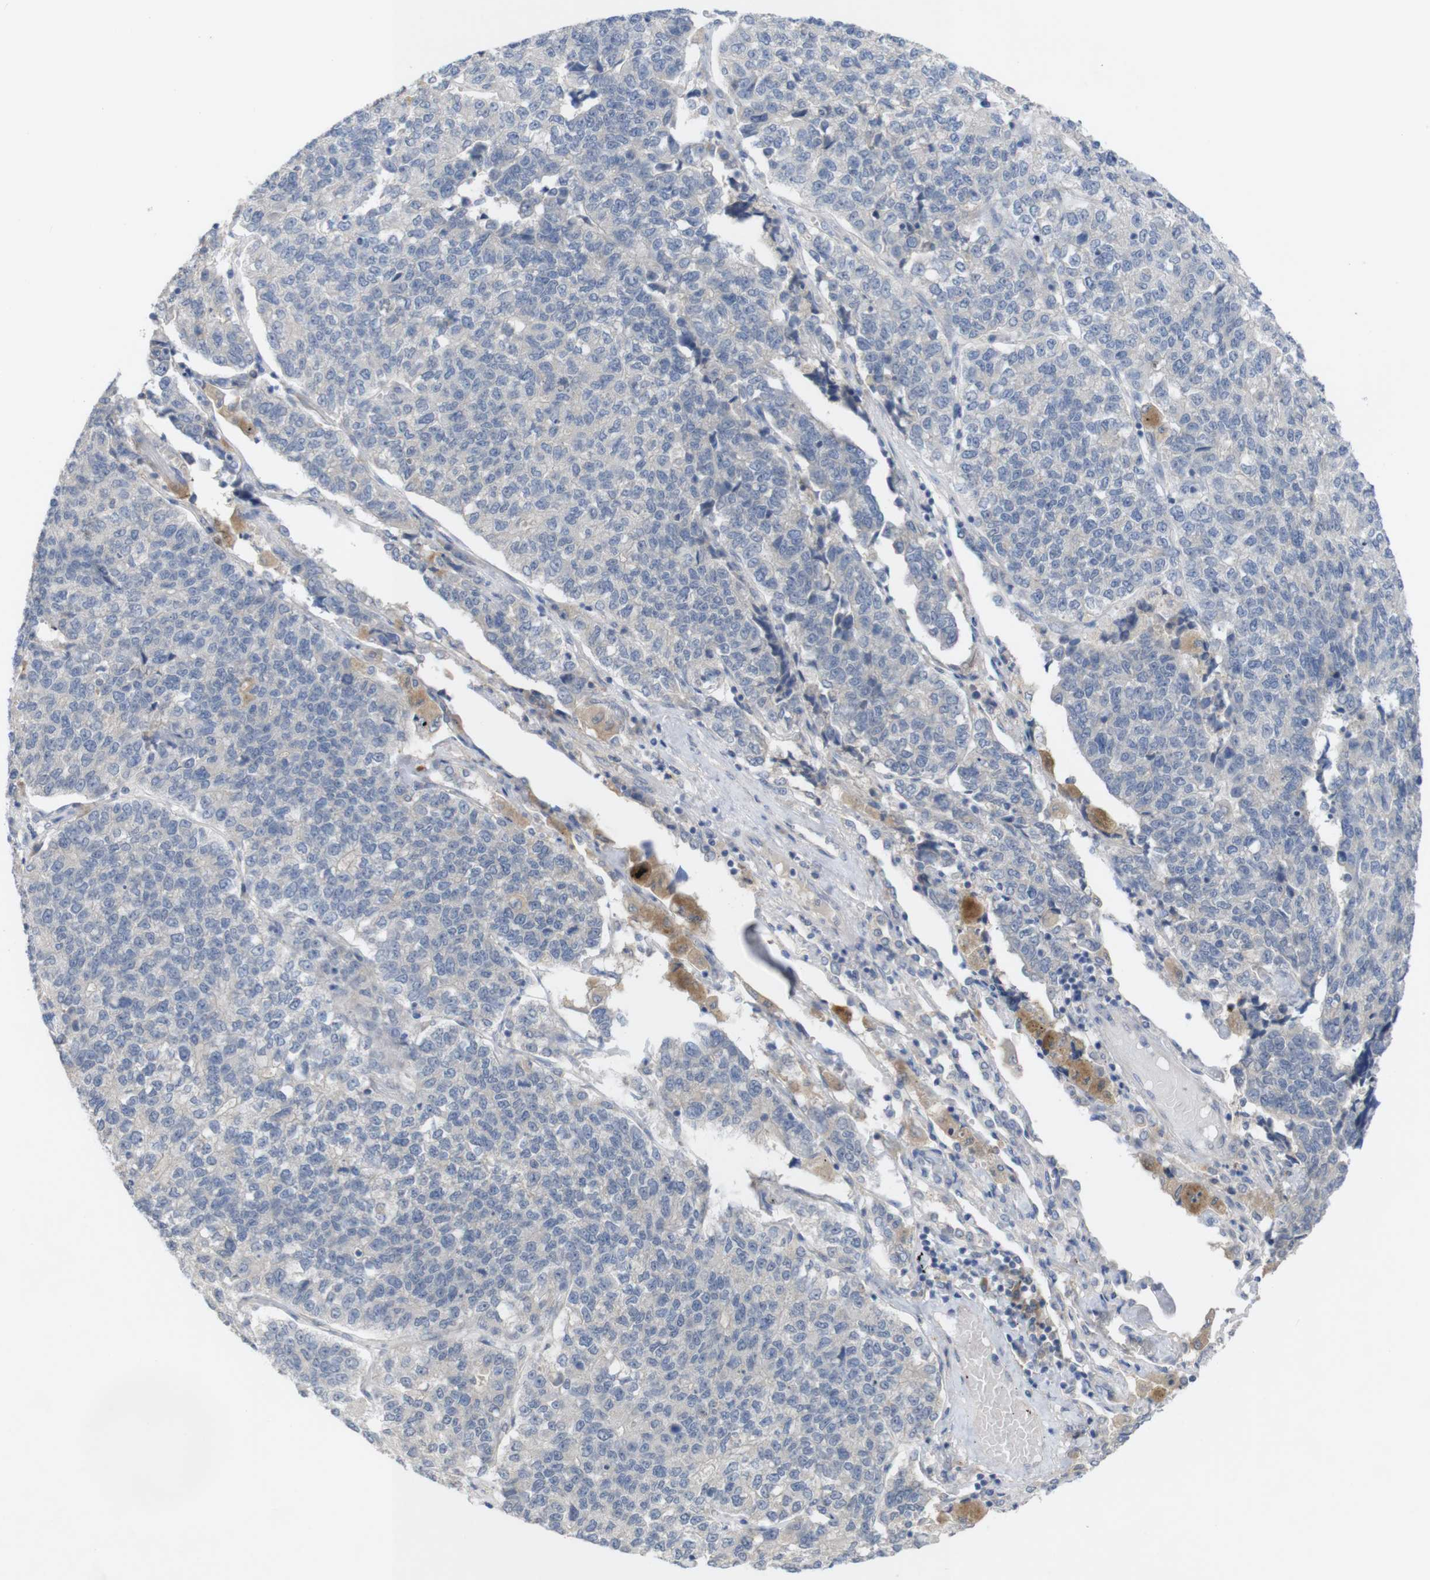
{"staining": {"intensity": "negative", "quantity": "none", "location": "none"}, "tissue": "lung cancer", "cell_type": "Tumor cells", "image_type": "cancer", "snomed": [{"axis": "morphology", "description": "Adenocarcinoma, NOS"}, {"axis": "topography", "description": "Lung"}], "caption": "IHC image of neoplastic tissue: human lung cancer (adenocarcinoma) stained with DAB (3,3'-diaminobenzidine) displays no significant protein expression in tumor cells.", "gene": "BCAR3", "patient": {"sex": "male", "age": 49}}